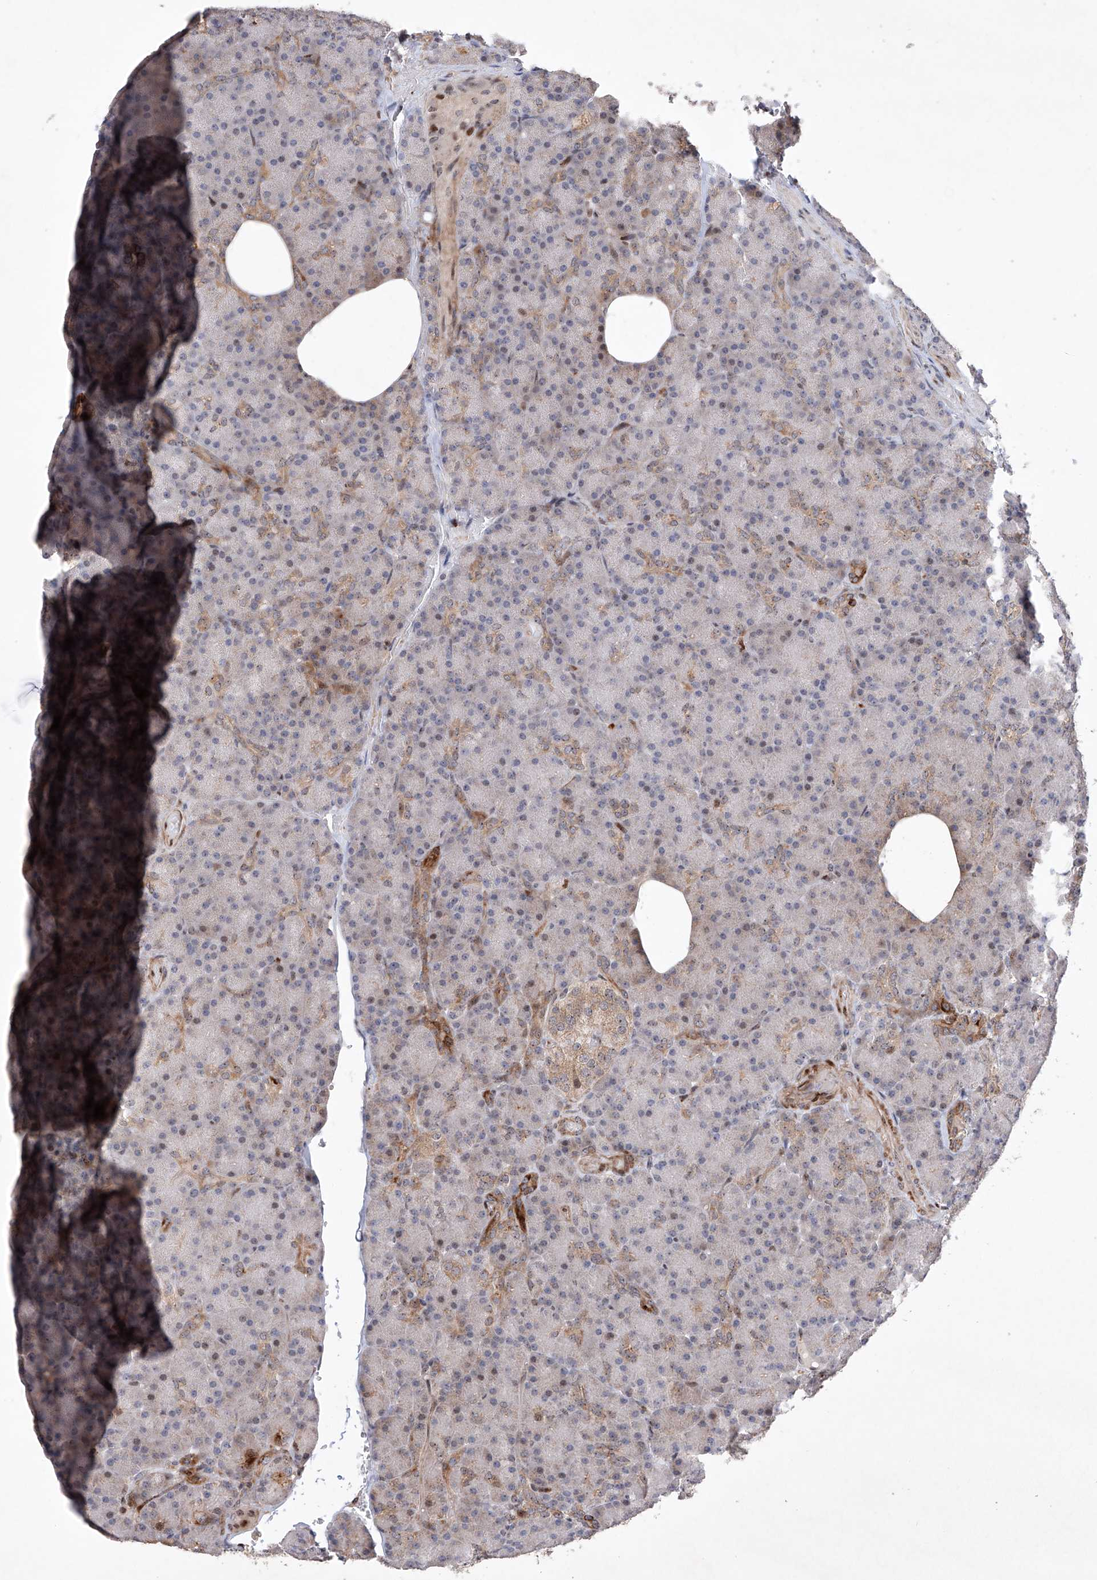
{"staining": {"intensity": "moderate", "quantity": "<25%", "location": "cytoplasmic/membranous"}, "tissue": "pancreas", "cell_type": "Exocrine glandular cells", "image_type": "normal", "snomed": [{"axis": "morphology", "description": "Normal tissue, NOS"}, {"axis": "topography", "description": "Pancreas"}], "caption": "Protein staining exhibits moderate cytoplasmic/membranous expression in about <25% of exocrine glandular cells in benign pancreas.", "gene": "AFG1L", "patient": {"sex": "female", "age": 43}}